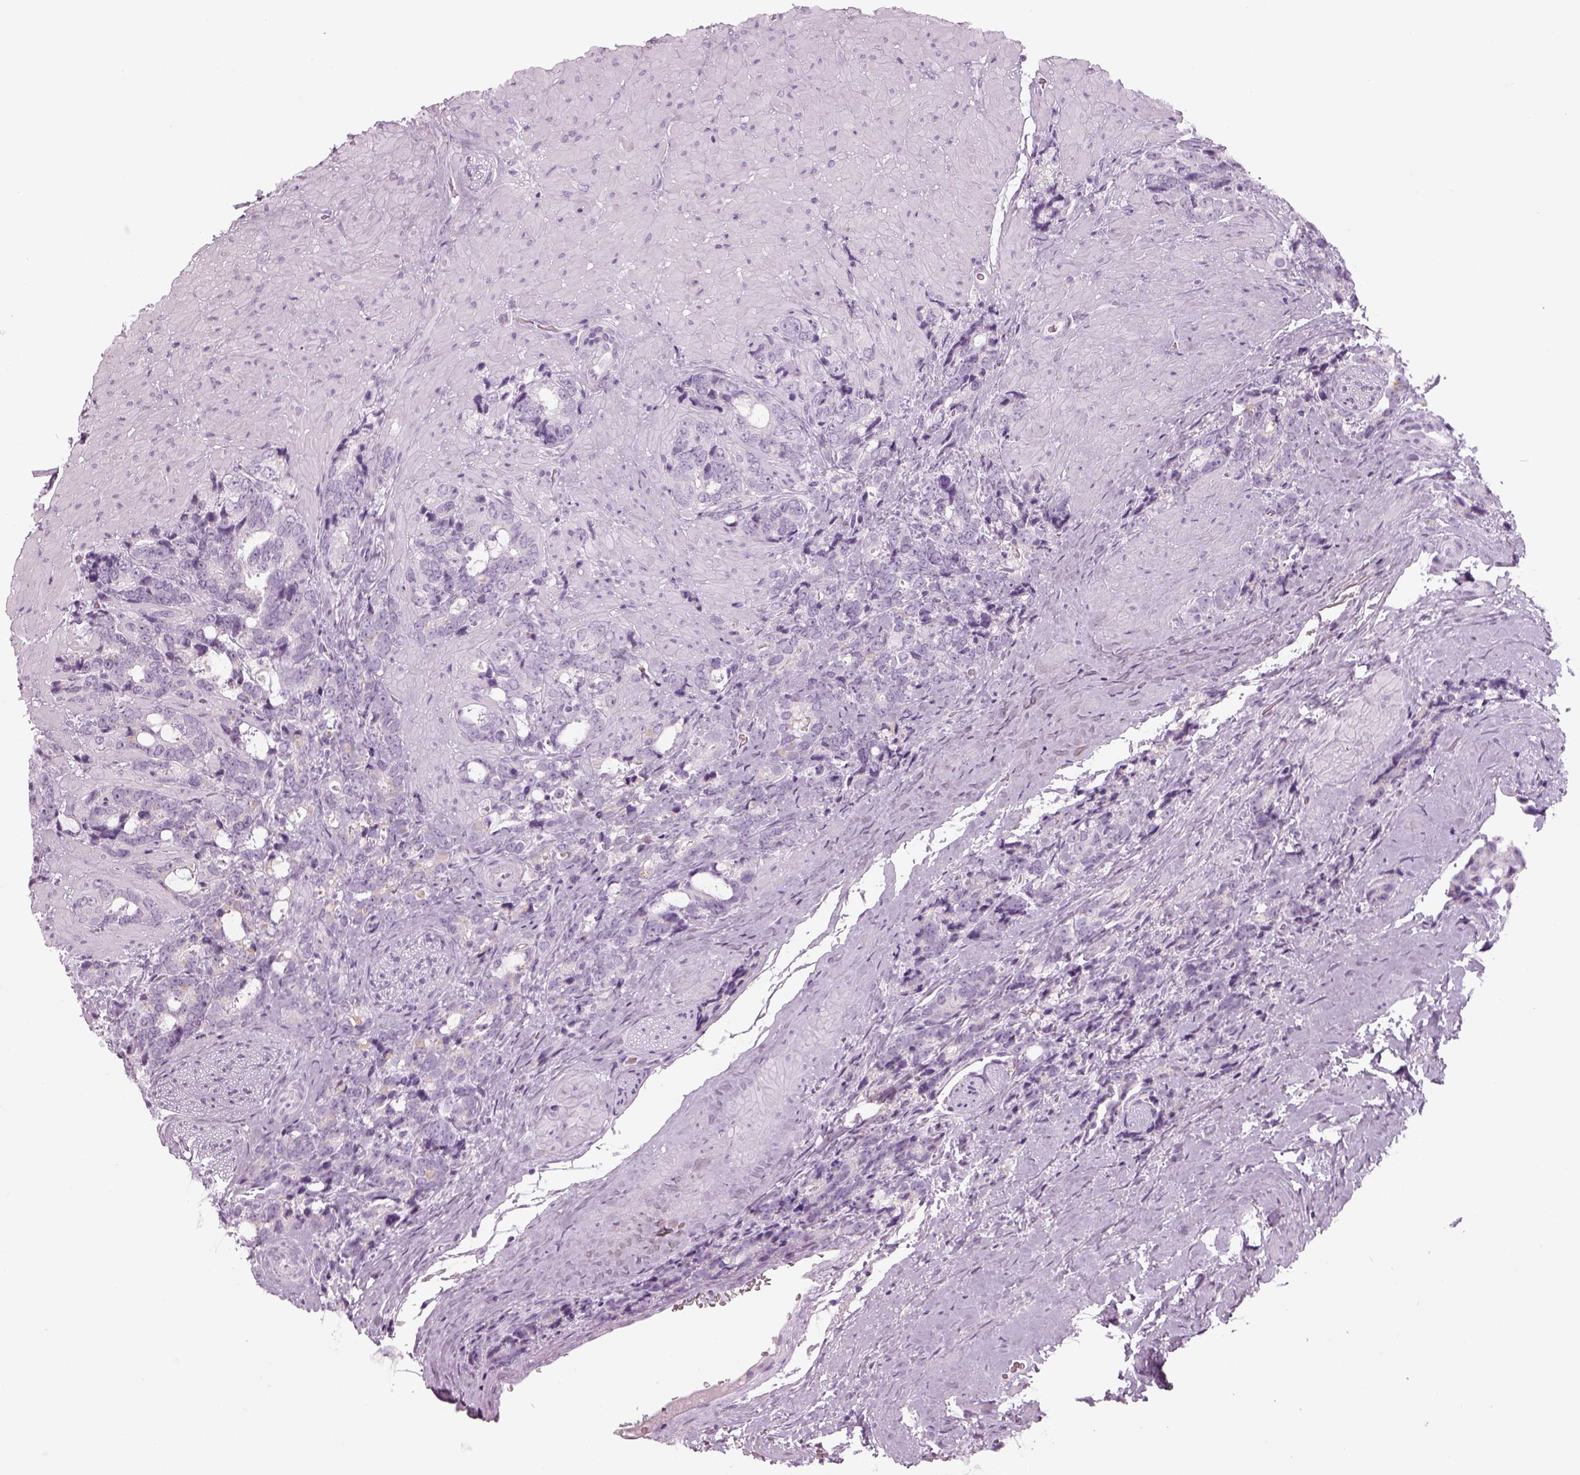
{"staining": {"intensity": "negative", "quantity": "none", "location": "none"}, "tissue": "prostate cancer", "cell_type": "Tumor cells", "image_type": "cancer", "snomed": [{"axis": "morphology", "description": "Adenocarcinoma, High grade"}, {"axis": "topography", "description": "Prostate"}], "caption": "IHC of prostate cancer demonstrates no positivity in tumor cells.", "gene": "SAG", "patient": {"sex": "male", "age": 74}}